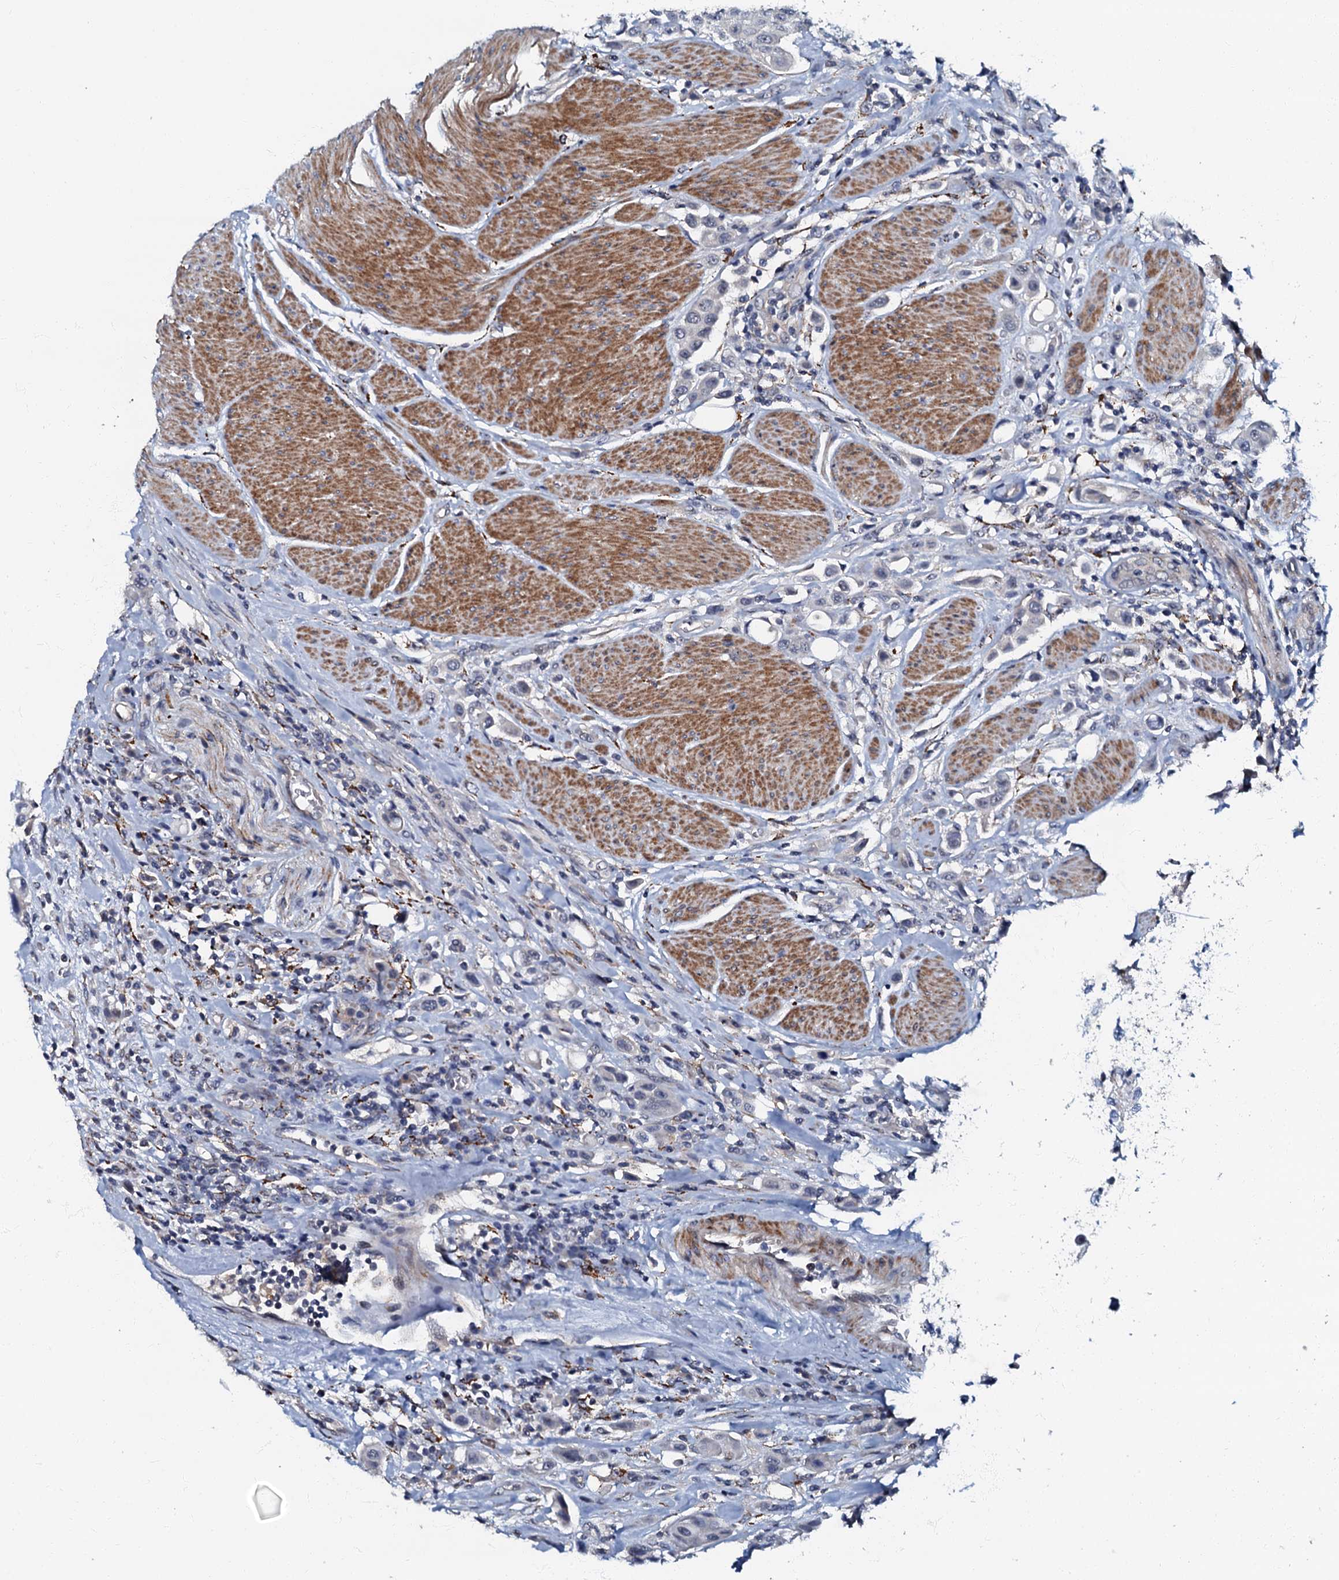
{"staining": {"intensity": "negative", "quantity": "none", "location": "none"}, "tissue": "urothelial cancer", "cell_type": "Tumor cells", "image_type": "cancer", "snomed": [{"axis": "morphology", "description": "Urothelial carcinoma, High grade"}, {"axis": "topography", "description": "Urinary bladder"}], "caption": "Tumor cells show no significant protein staining in urothelial carcinoma (high-grade). (IHC, brightfield microscopy, high magnification).", "gene": "OLAH", "patient": {"sex": "male", "age": 50}}